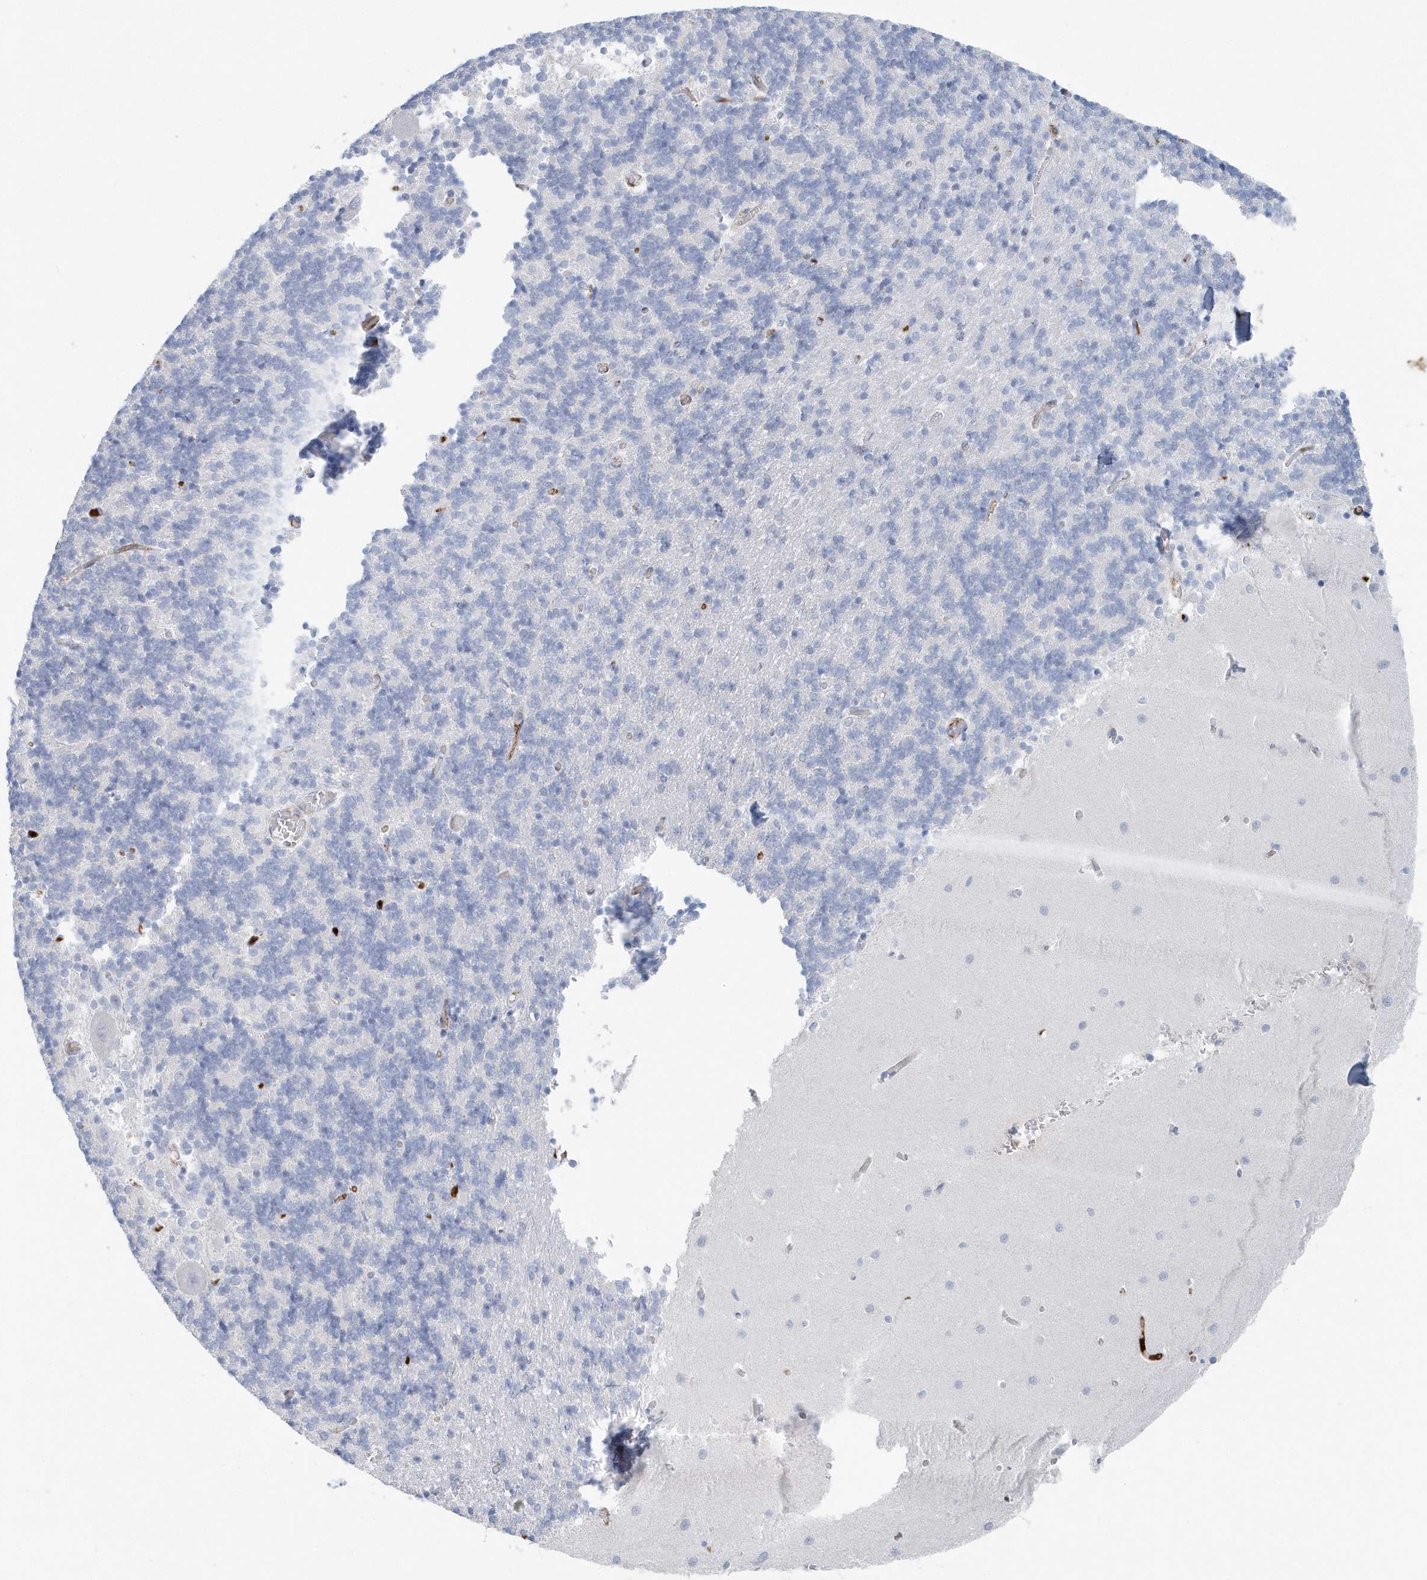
{"staining": {"intensity": "negative", "quantity": "none", "location": "none"}, "tissue": "cerebellum", "cell_type": "Cells in granular layer", "image_type": "normal", "snomed": [{"axis": "morphology", "description": "Normal tissue, NOS"}, {"axis": "topography", "description": "Cerebellum"}], "caption": "Human cerebellum stained for a protein using immunohistochemistry shows no expression in cells in granular layer.", "gene": "JCHAIN", "patient": {"sex": "male", "age": 37}}